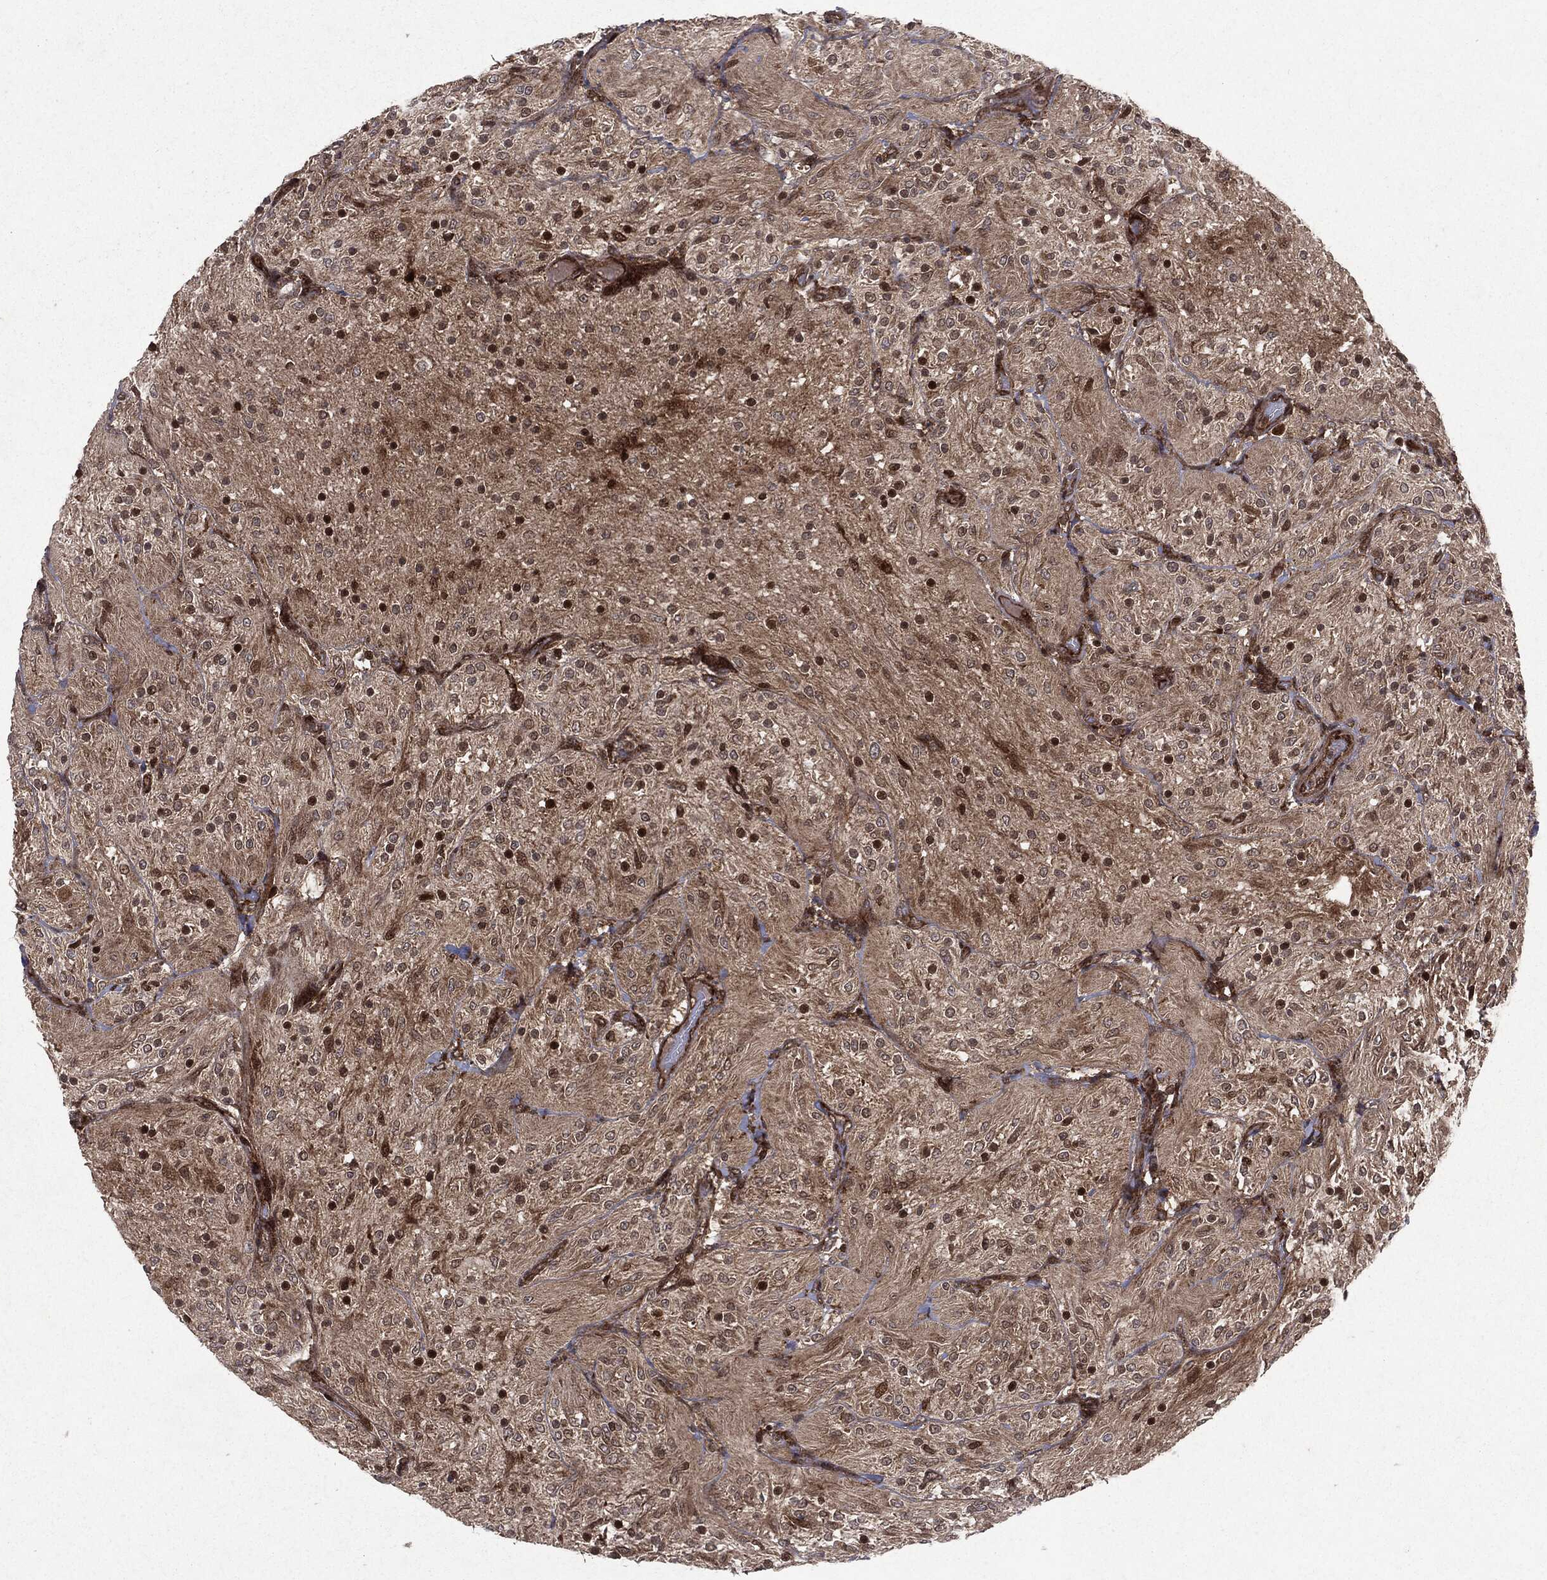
{"staining": {"intensity": "moderate", "quantity": "25%-75%", "location": "nuclear"}, "tissue": "glioma", "cell_type": "Tumor cells", "image_type": "cancer", "snomed": [{"axis": "morphology", "description": "Glioma, malignant, Low grade"}, {"axis": "topography", "description": "Brain"}], "caption": "Glioma stained with DAB (3,3'-diaminobenzidine) IHC displays medium levels of moderate nuclear positivity in about 25%-75% of tumor cells.", "gene": "OTUB1", "patient": {"sex": "male", "age": 3}}